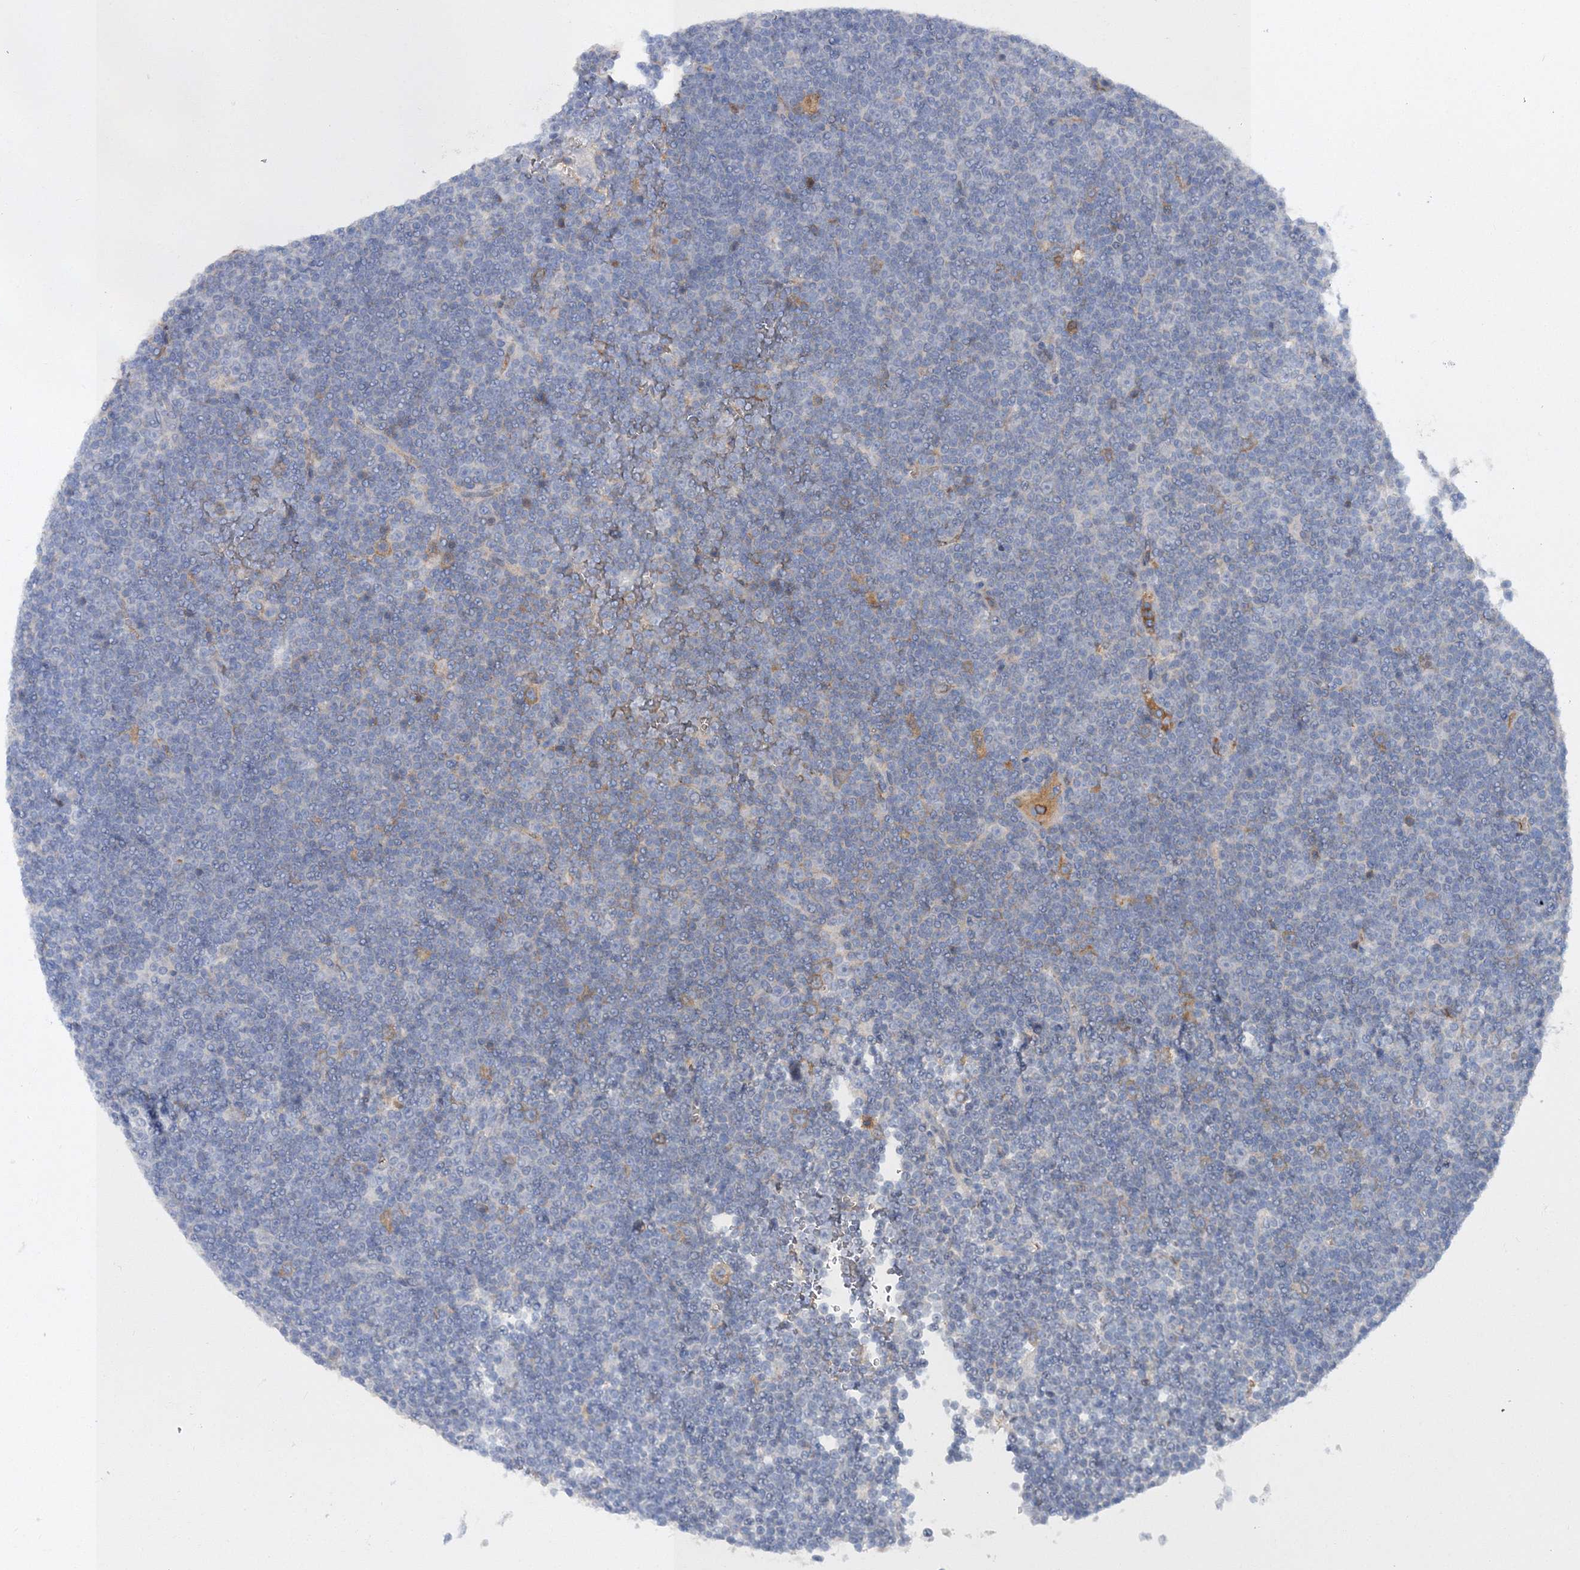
{"staining": {"intensity": "negative", "quantity": "none", "location": "none"}, "tissue": "lymphoma", "cell_type": "Tumor cells", "image_type": "cancer", "snomed": [{"axis": "morphology", "description": "Malignant lymphoma, non-Hodgkin's type, Low grade"}, {"axis": "topography", "description": "Lymph node"}], "caption": "The image reveals no significant expression in tumor cells of malignant lymphoma, non-Hodgkin's type (low-grade).", "gene": "RTN2", "patient": {"sex": "female", "age": 67}}